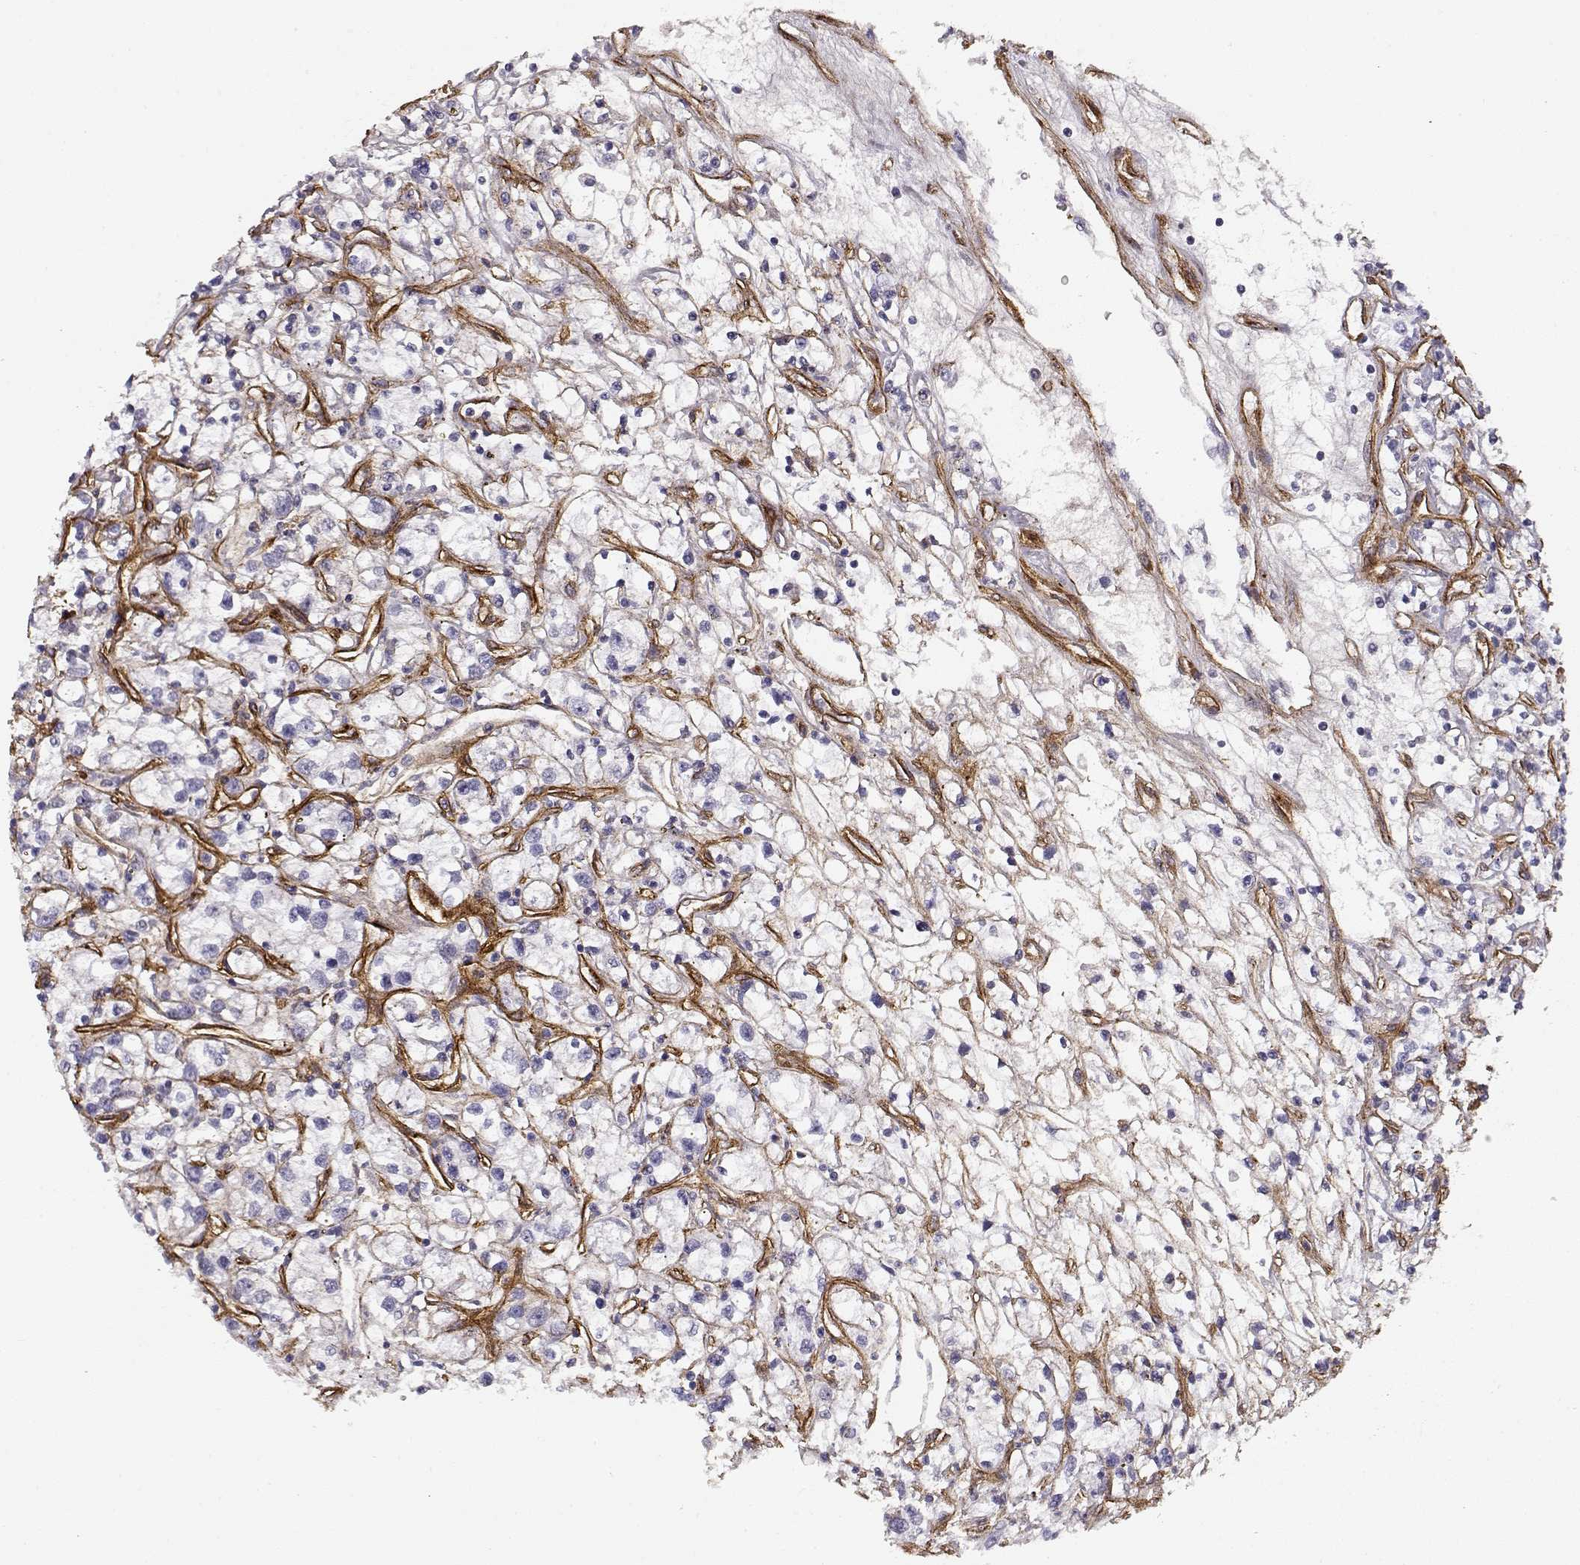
{"staining": {"intensity": "negative", "quantity": "none", "location": "none"}, "tissue": "renal cancer", "cell_type": "Tumor cells", "image_type": "cancer", "snomed": [{"axis": "morphology", "description": "Adenocarcinoma, NOS"}, {"axis": "topography", "description": "Kidney"}], "caption": "Image shows no protein expression in tumor cells of renal adenocarcinoma tissue.", "gene": "LAMC1", "patient": {"sex": "female", "age": 59}}